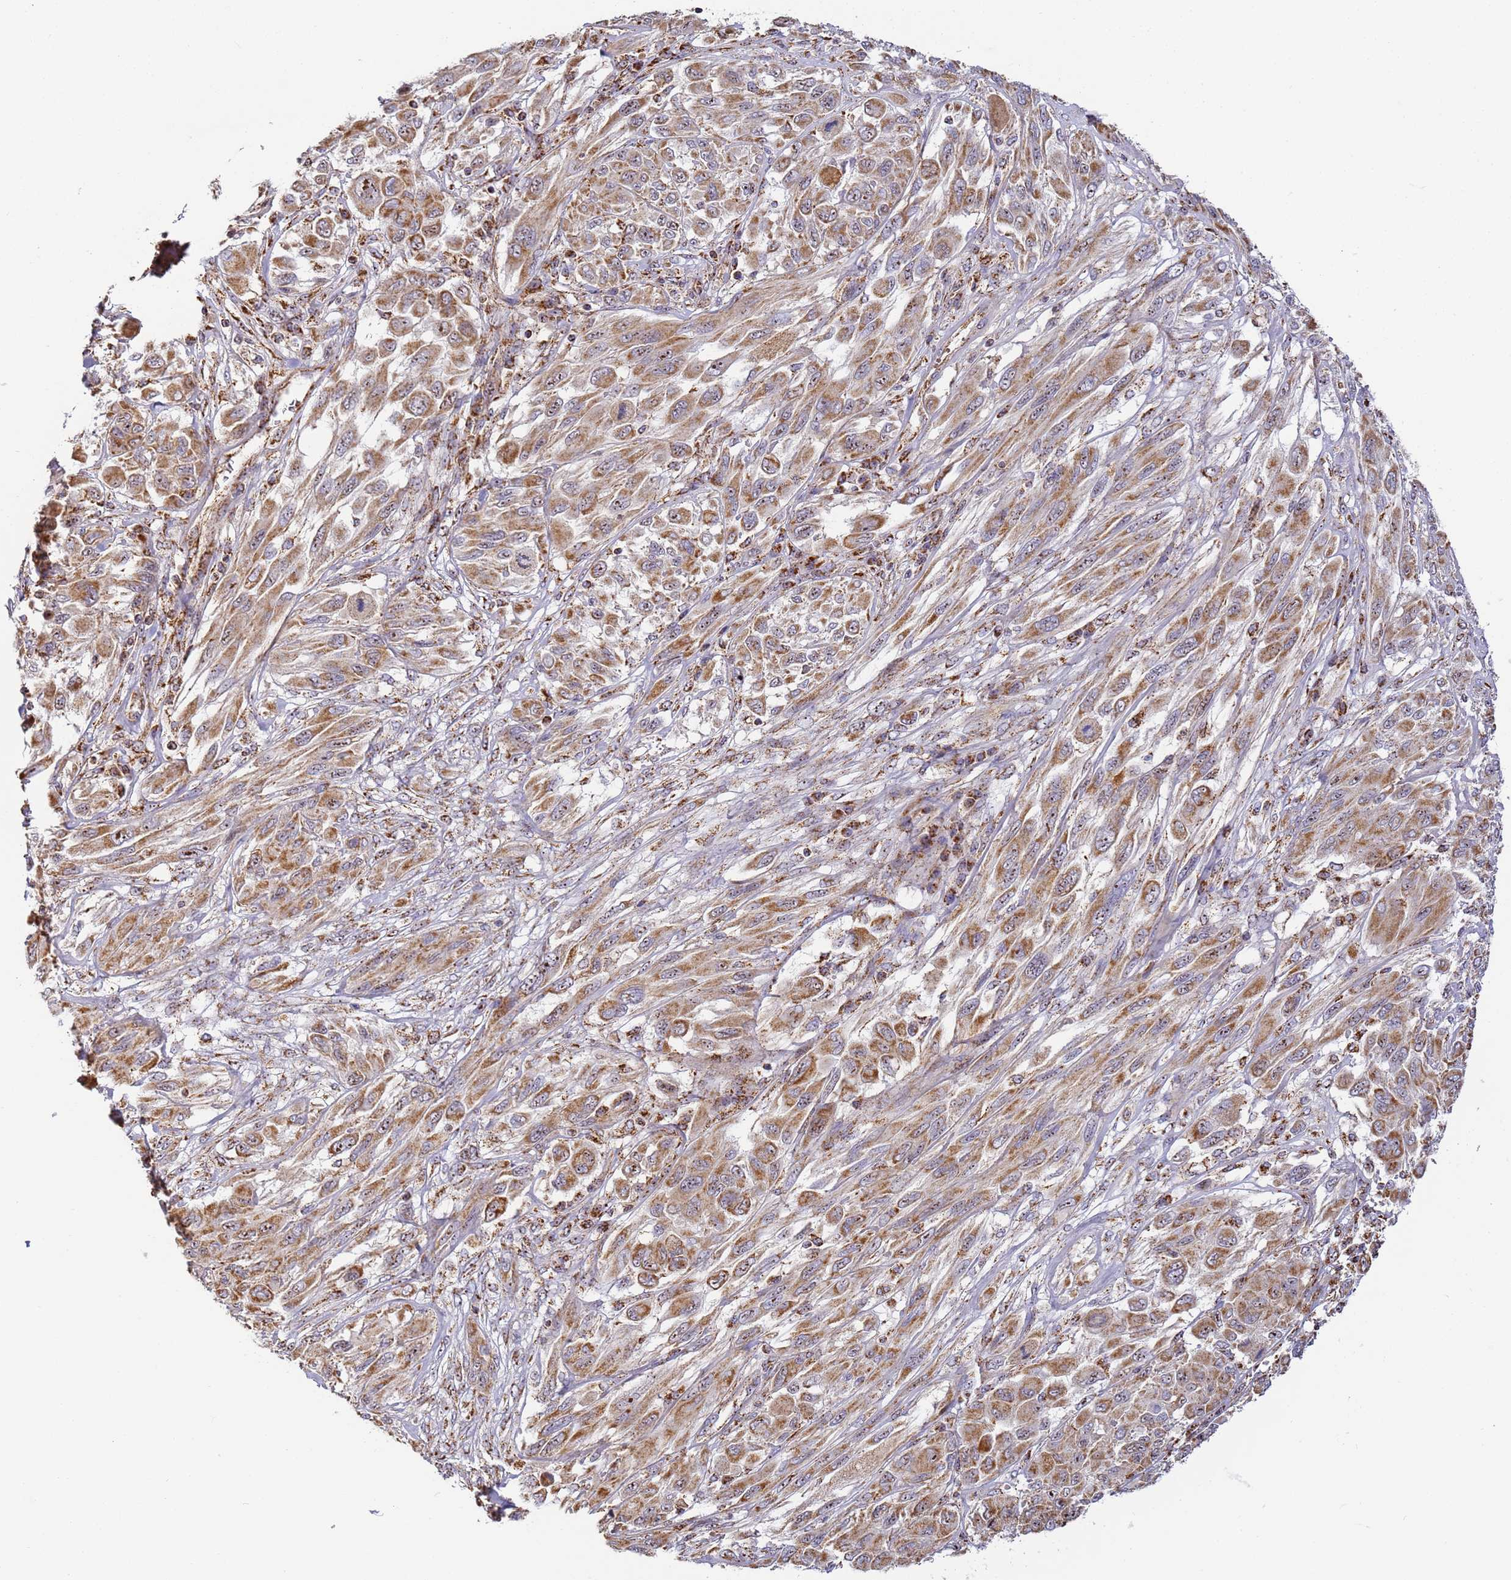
{"staining": {"intensity": "moderate", "quantity": ">75%", "location": "cytoplasmic/membranous,nuclear"}, "tissue": "melanoma", "cell_type": "Tumor cells", "image_type": "cancer", "snomed": [{"axis": "morphology", "description": "Malignant melanoma, NOS"}, {"axis": "topography", "description": "Skin"}], "caption": "Human malignant melanoma stained with a protein marker shows moderate staining in tumor cells.", "gene": "FRG2C", "patient": {"sex": "female", "age": 91}}